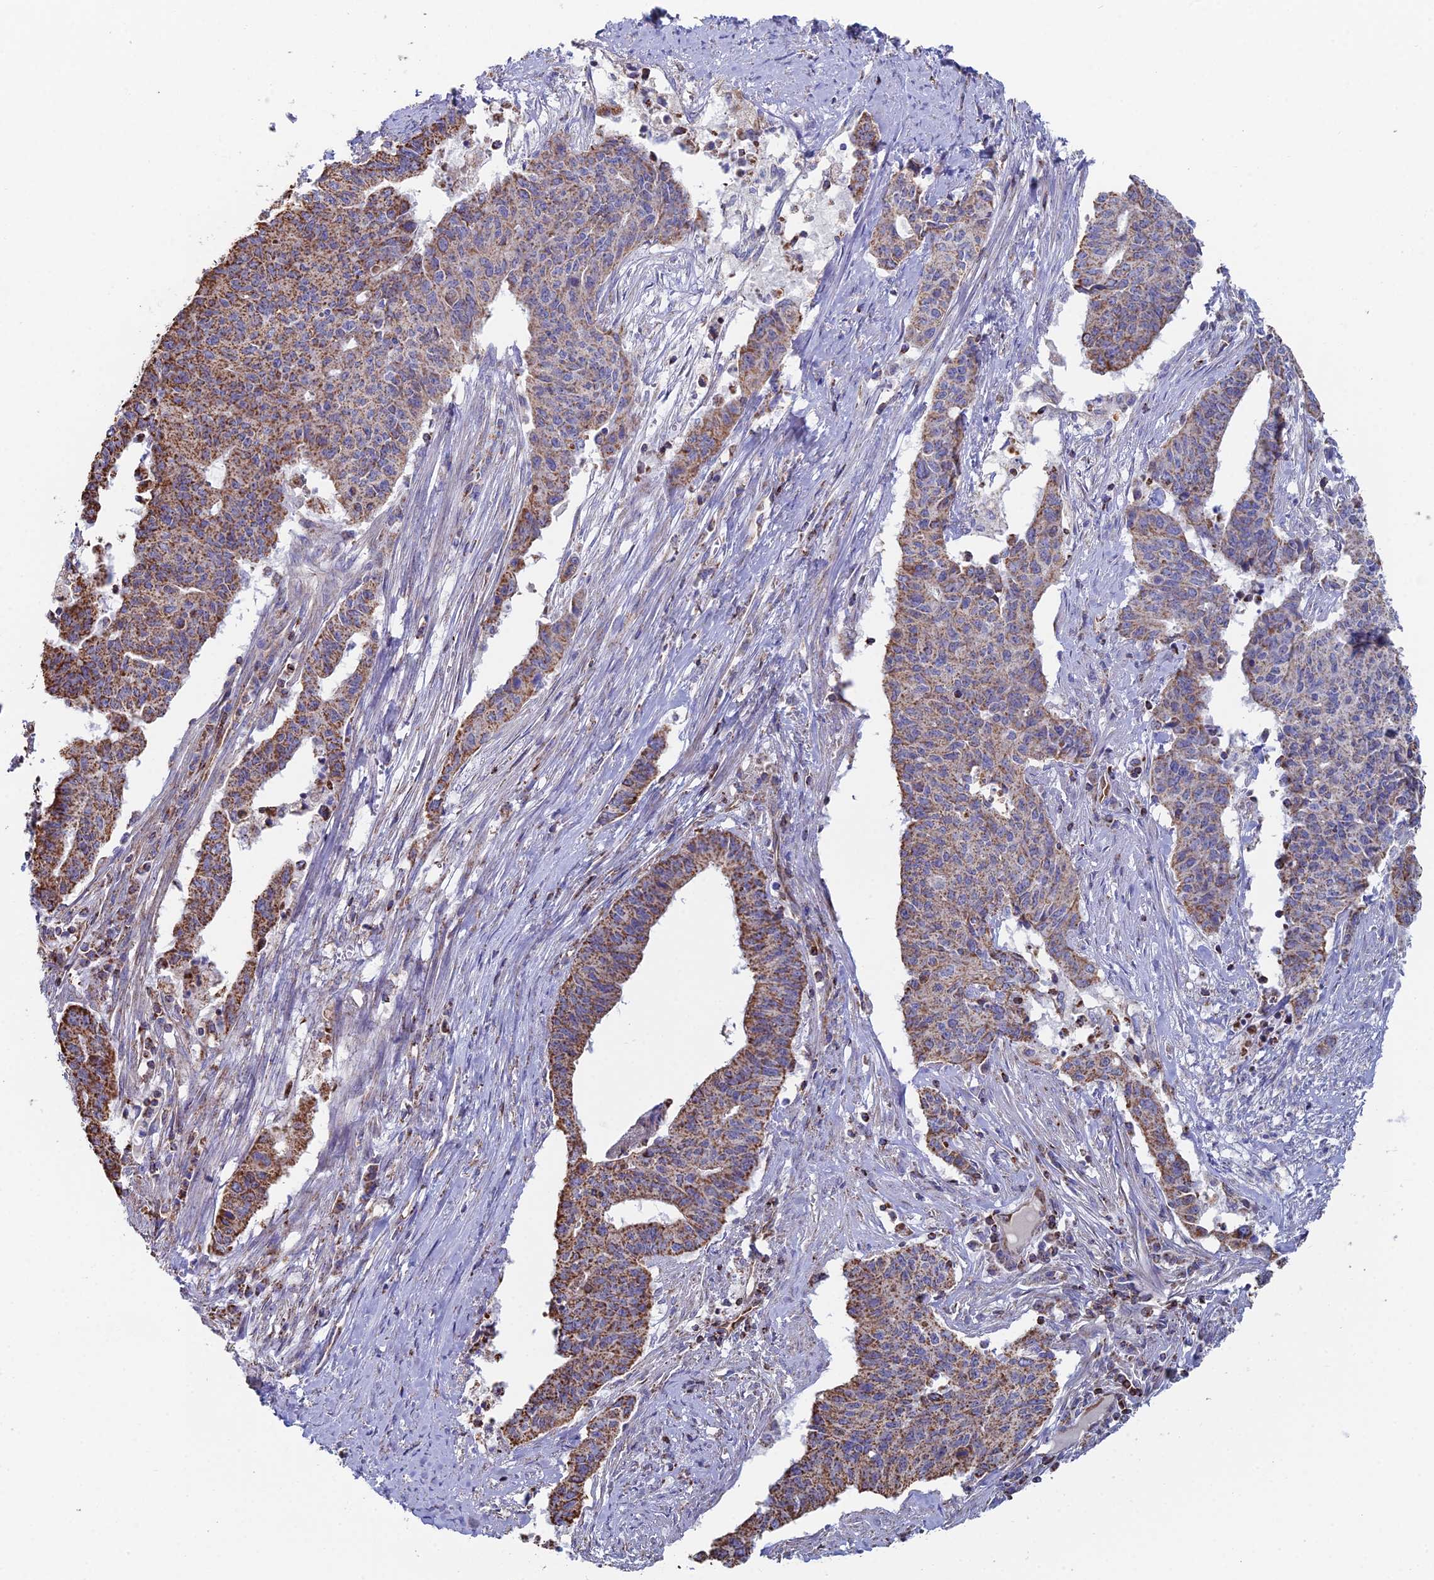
{"staining": {"intensity": "moderate", "quantity": ">75%", "location": "cytoplasmic/membranous"}, "tissue": "endometrial cancer", "cell_type": "Tumor cells", "image_type": "cancer", "snomed": [{"axis": "morphology", "description": "Adenocarcinoma, NOS"}, {"axis": "topography", "description": "Endometrium"}], "caption": "DAB immunohistochemical staining of endometrial cancer (adenocarcinoma) displays moderate cytoplasmic/membranous protein staining in approximately >75% of tumor cells.", "gene": "SPOCK2", "patient": {"sex": "female", "age": 59}}